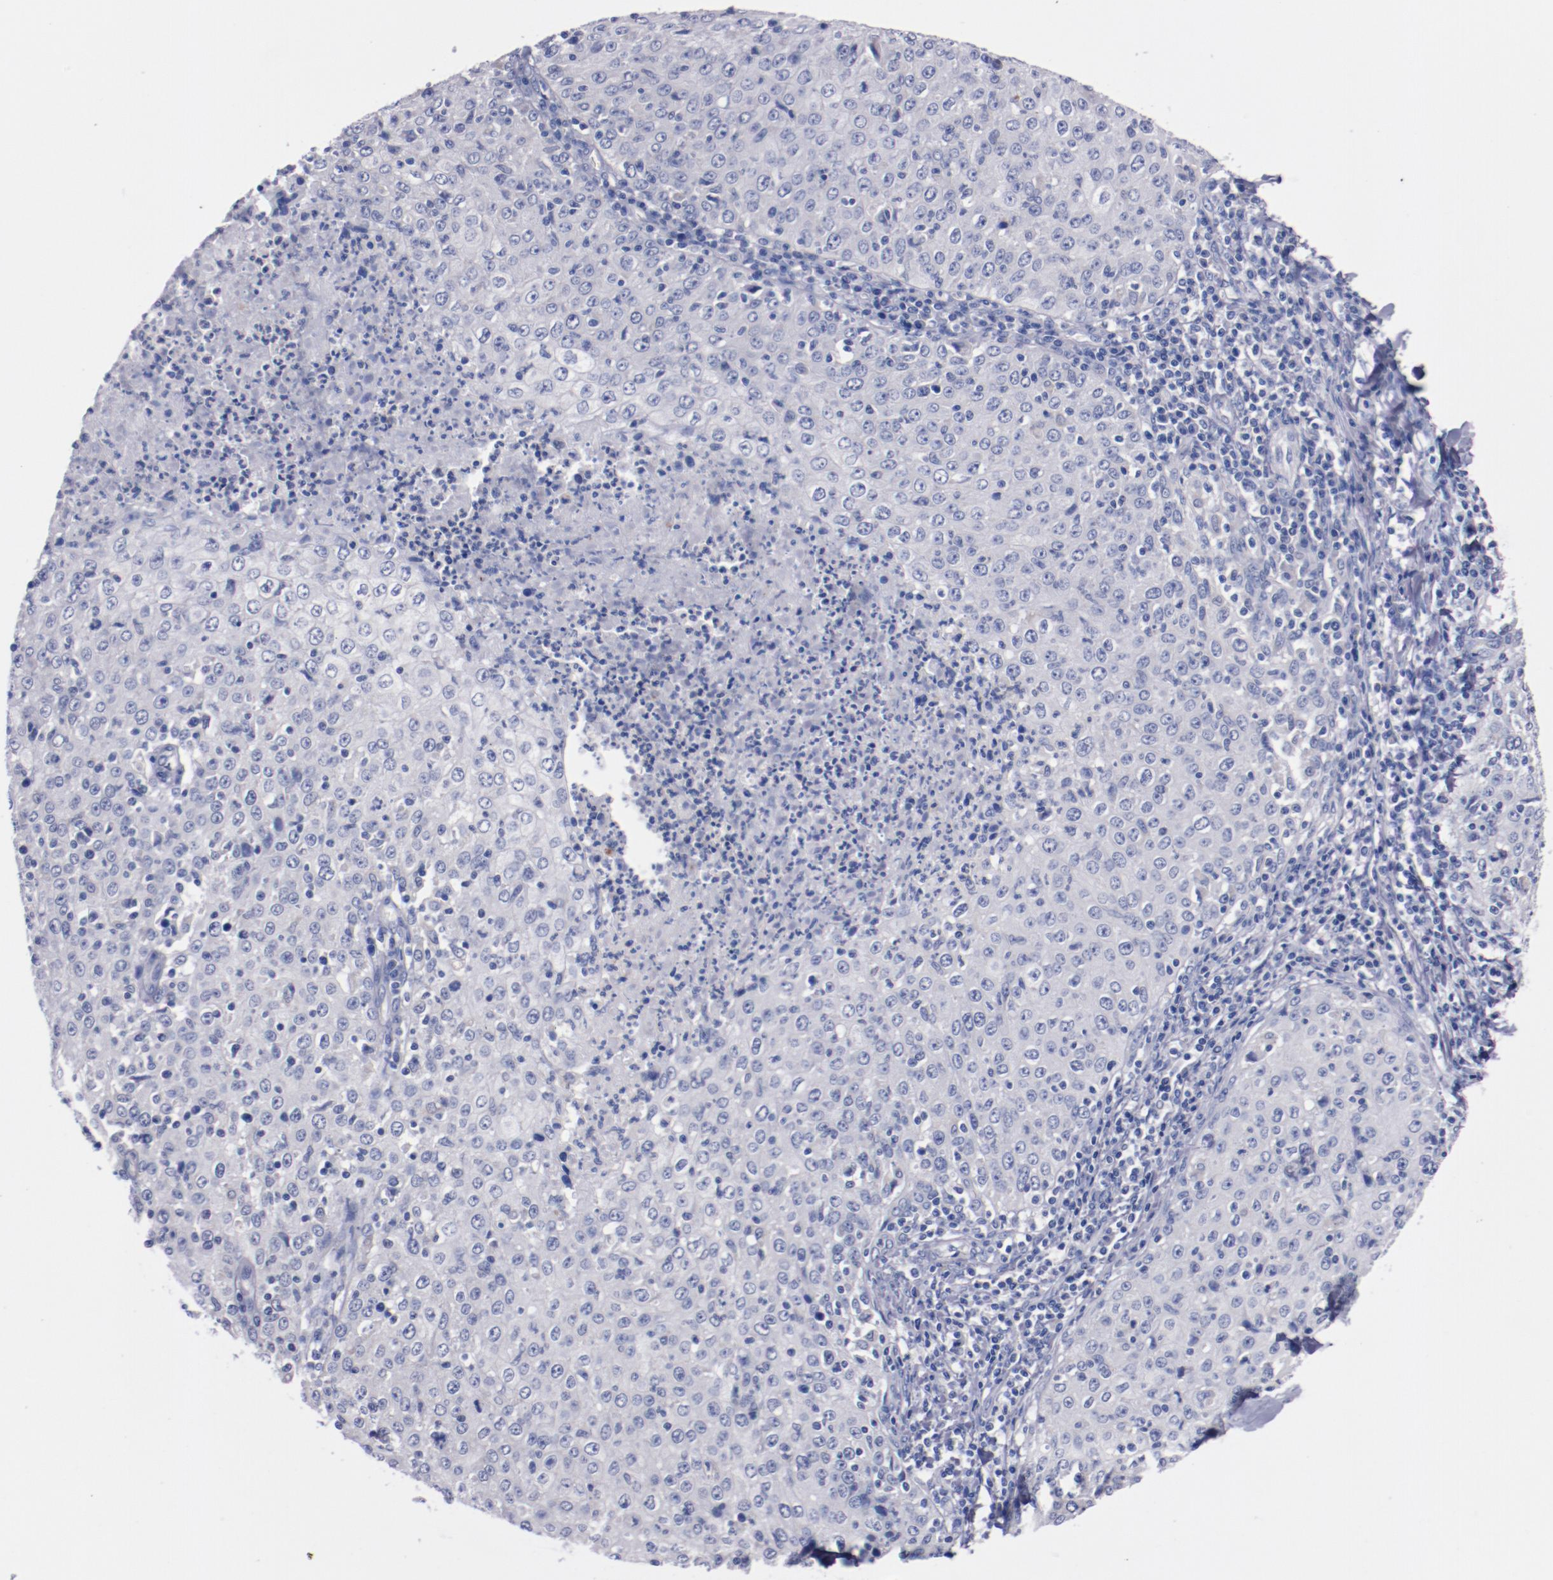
{"staining": {"intensity": "negative", "quantity": "none", "location": "none"}, "tissue": "cervical cancer", "cell_type": "Tumor cells", "image_type": "cancer", "snomed": [{"axis": "morphology", "description": "Squamous cell carcinoma, NOS"}, {"axis": "topography", "description": "Cervix"}], "caption": "Tumor cells show no significant protein expression in cervical cancer.", "gene": "CNTNAP2", "patient": {"sex": "female", "age": 27}}